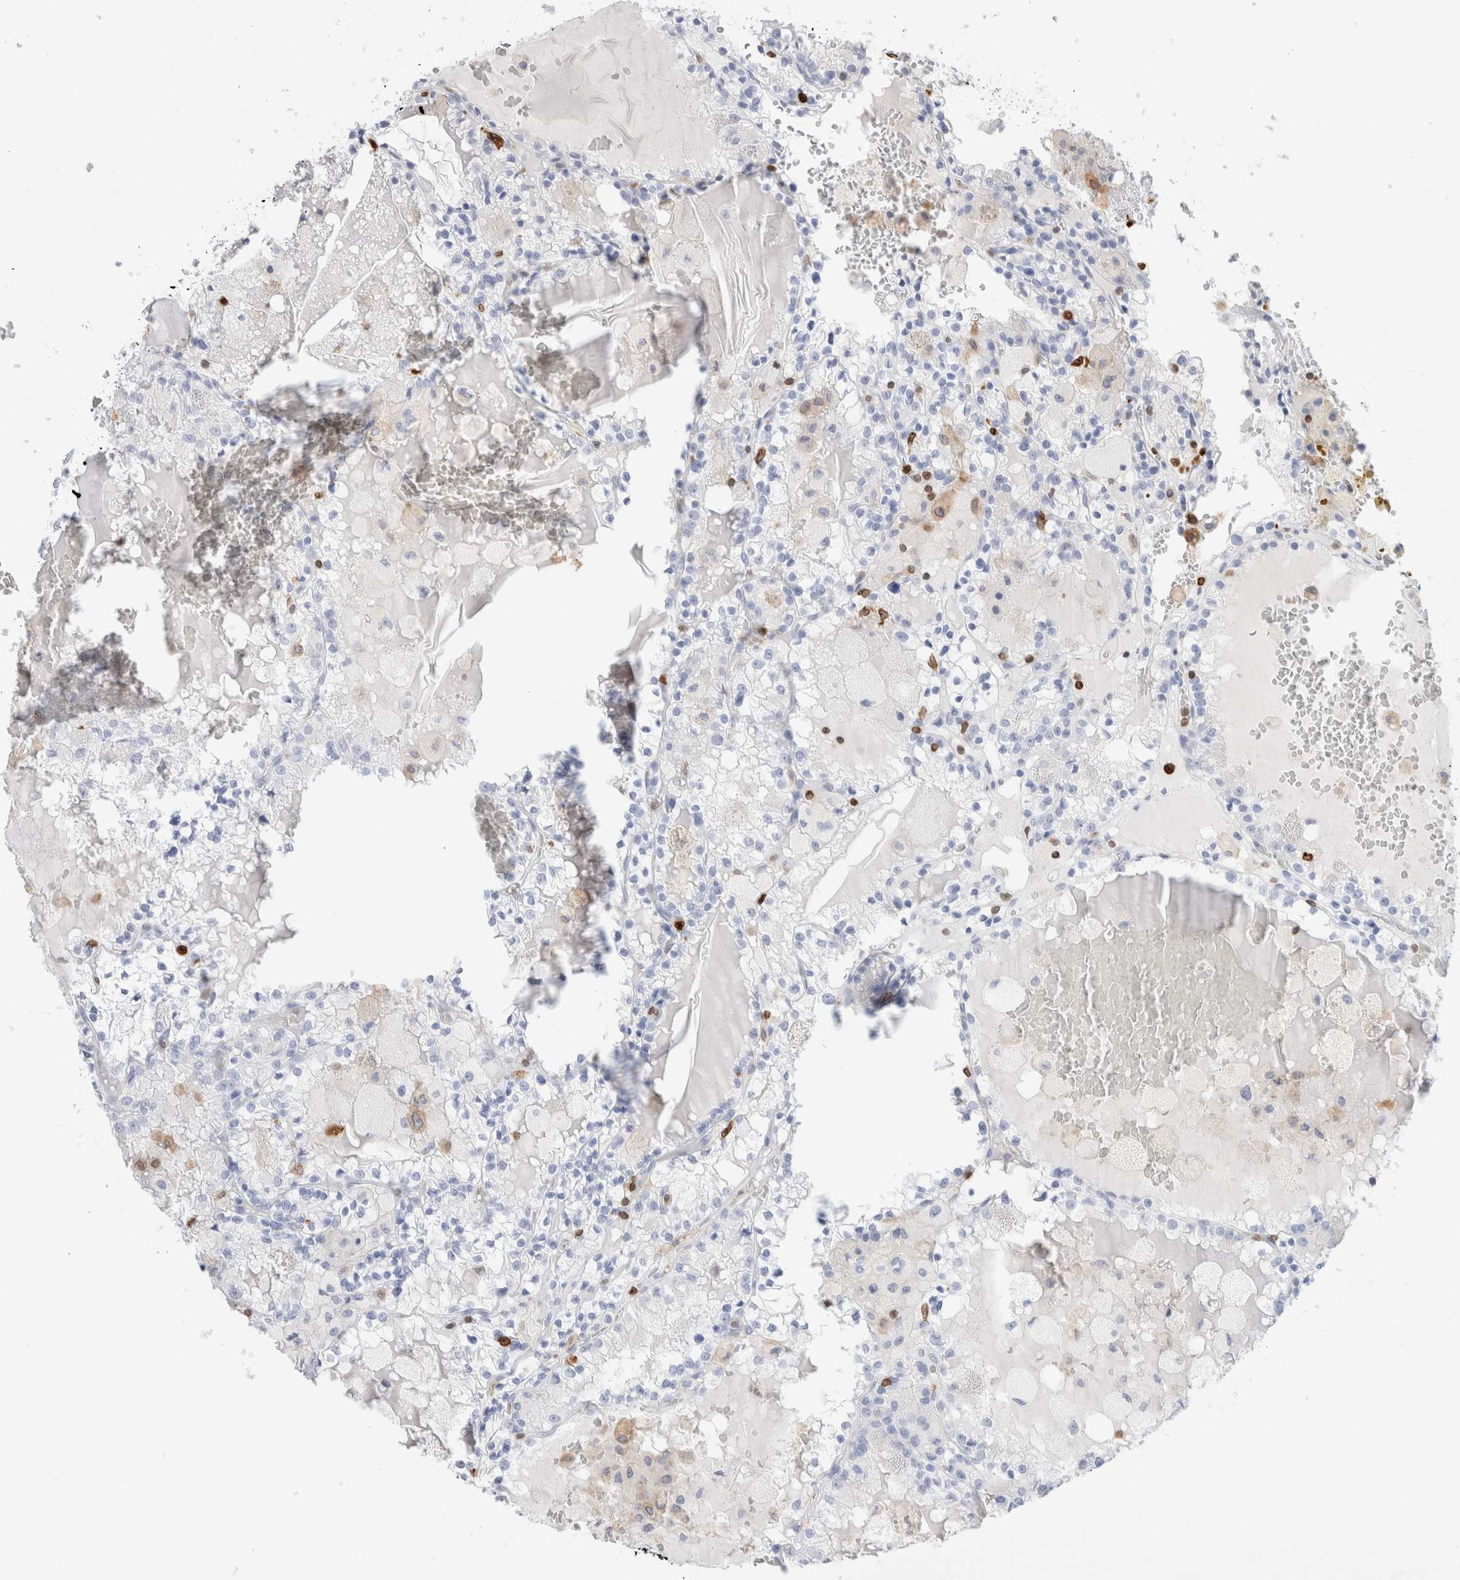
{"staining": {"intensity": "negative", "quantity": "none", "location": "none"}, "tissue": "renal cancer", "cell_type": "Tumor cells", "image_type": "cancer", "snomed": [{"axis": "morphology", "description": "Adenocarcinoma, NOS"}, {"axis": "topography", "description": "Kidney"}], "caption": "Image shows no significant protein expression in tumor cells of renal adenocarcinoma.", "gene": "ALOX5AP", "patient": {"sex": "female", "age": 56}}